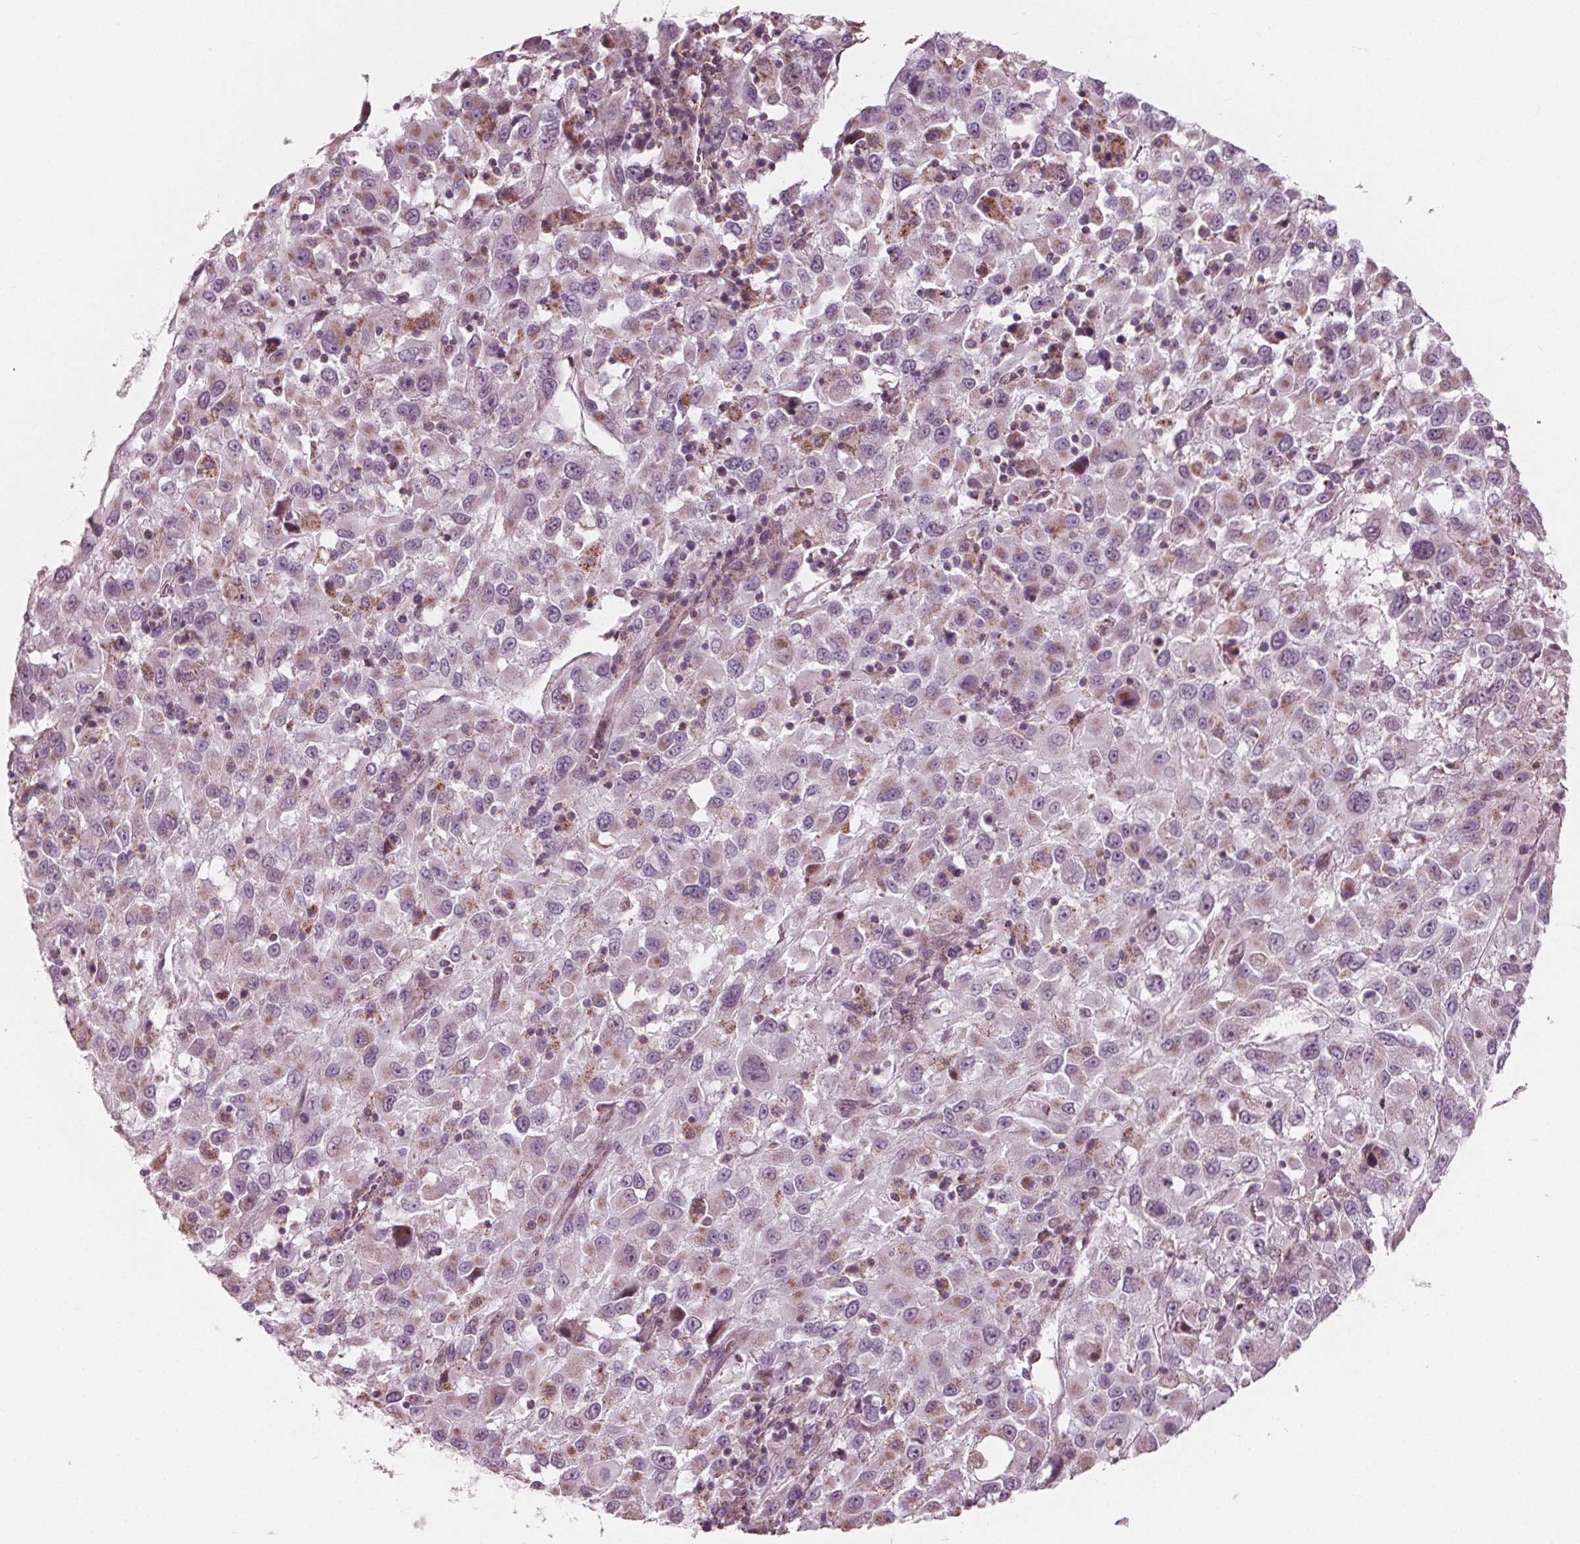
{"staining": {"intensity": "moderate", "quantity": "<25%", "location": "cytoplasmic/membranous"}, "tissue": "melanoma", "cell_type": "Tumor cells", "image_type": "cancer", "snomed": [{"axis": "morphology", "description": "Malignant melanoma, Metastatic site"}, {"axis": "topography", "description": "Soft tissue"}], "caption": "Immunohistochemical staining of human malignant melanoma (metastatic site) demonstrates low levels of moderate cytoplasmic/membranous protein positivity in approximately <25% of tumor cells.", "gene": "DCAF4L2", "patient": {"sex": "male", "age": 50}}